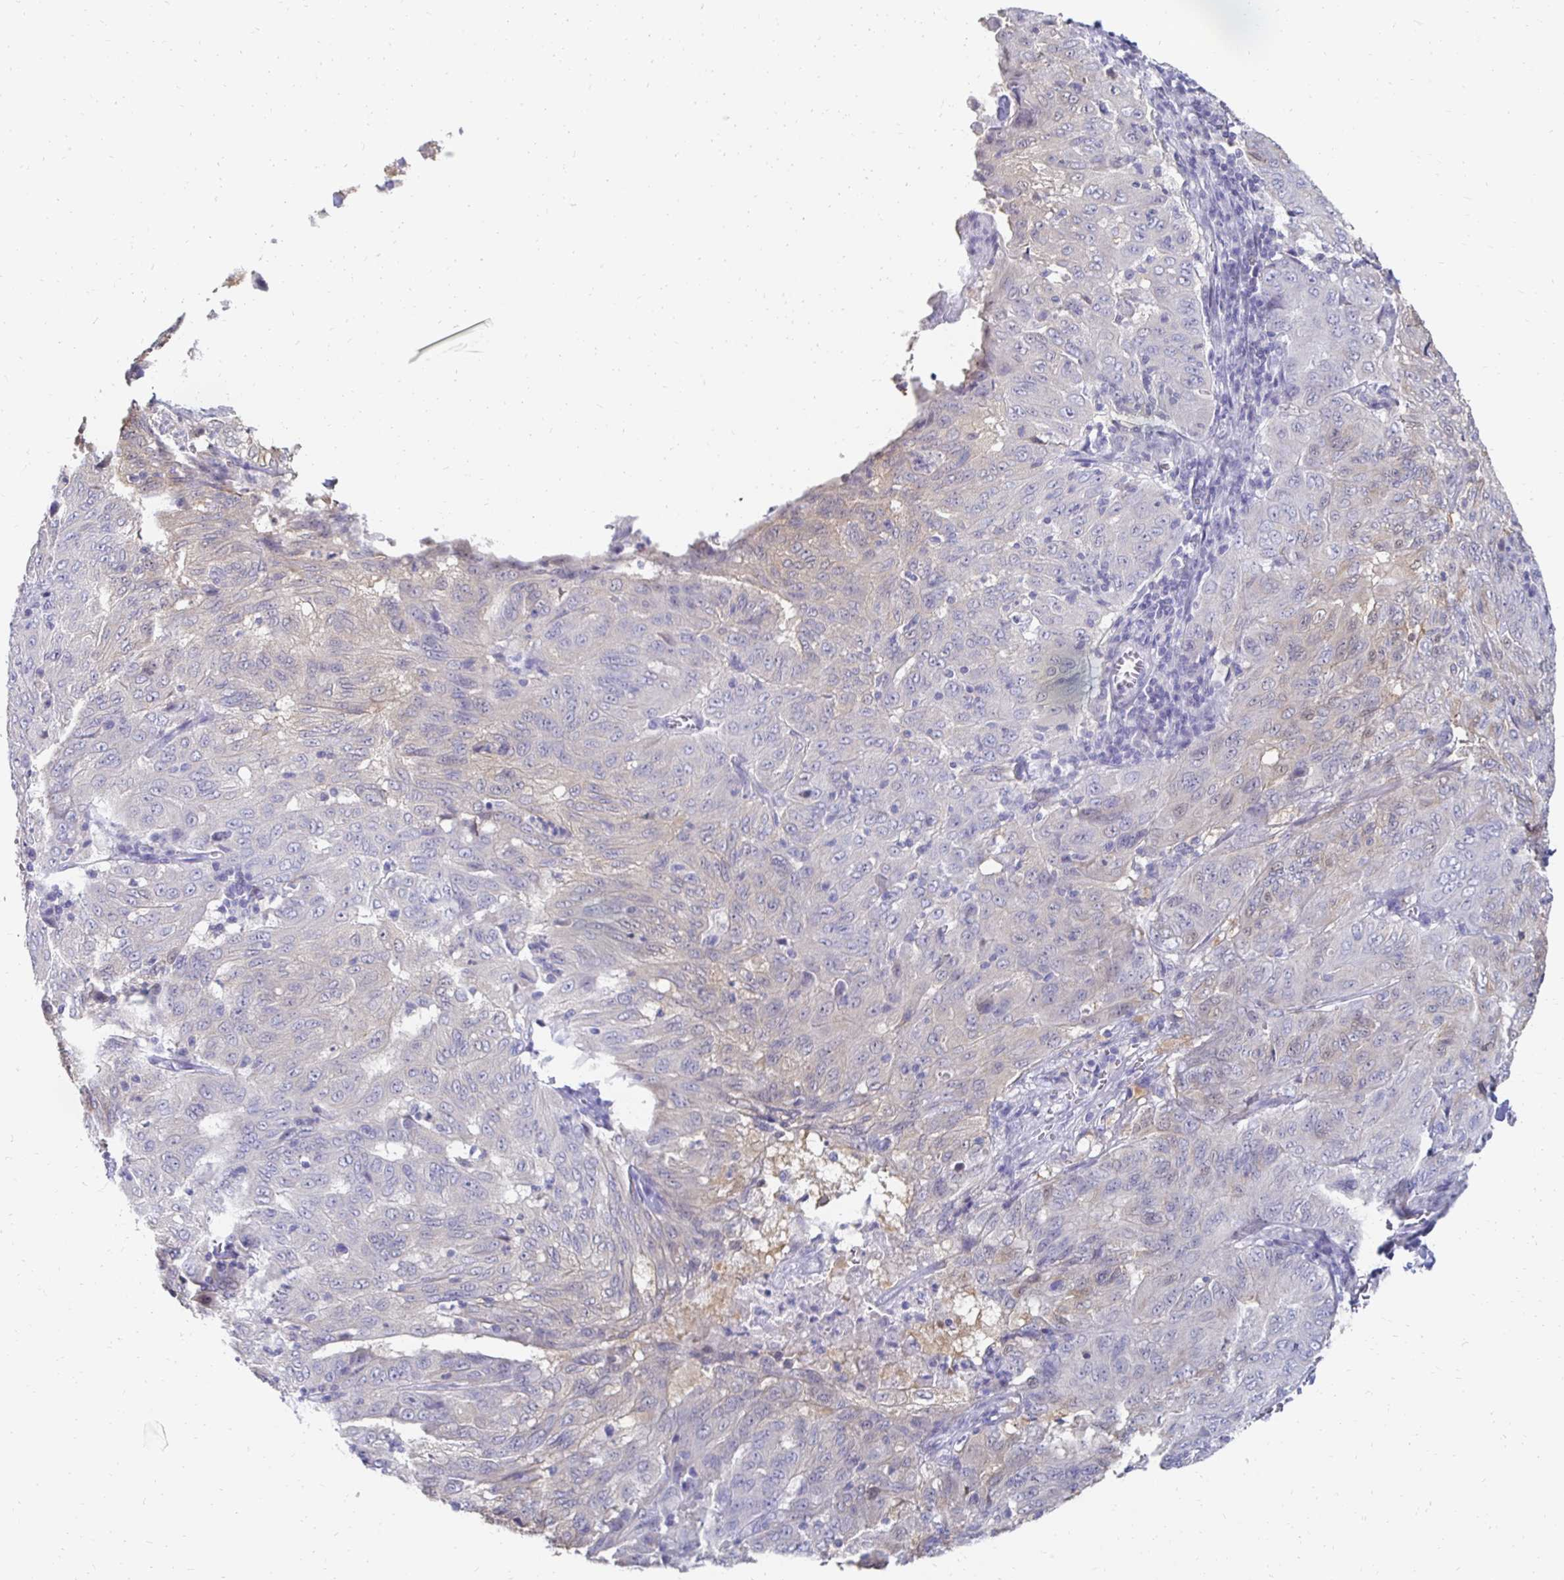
{"staining": {"intensity": "negative", "quantity": "none", "location": "none"}, "tissue": "pancreatic cancer", "cell_type": "Tumor cells", "image_type": "cancer", "snomed": [{"axis": "morphology", "description": "Adenocarcinoma, NOS"}, {"axis": "topography", "description": "Pancreas"}], "caption": "The micrograph reveals no significant positivity in tumor cells of pancreatic adenocarcinoma.", "gene": "SYCP3", "patient": {"sex": "male", "age": 63}}